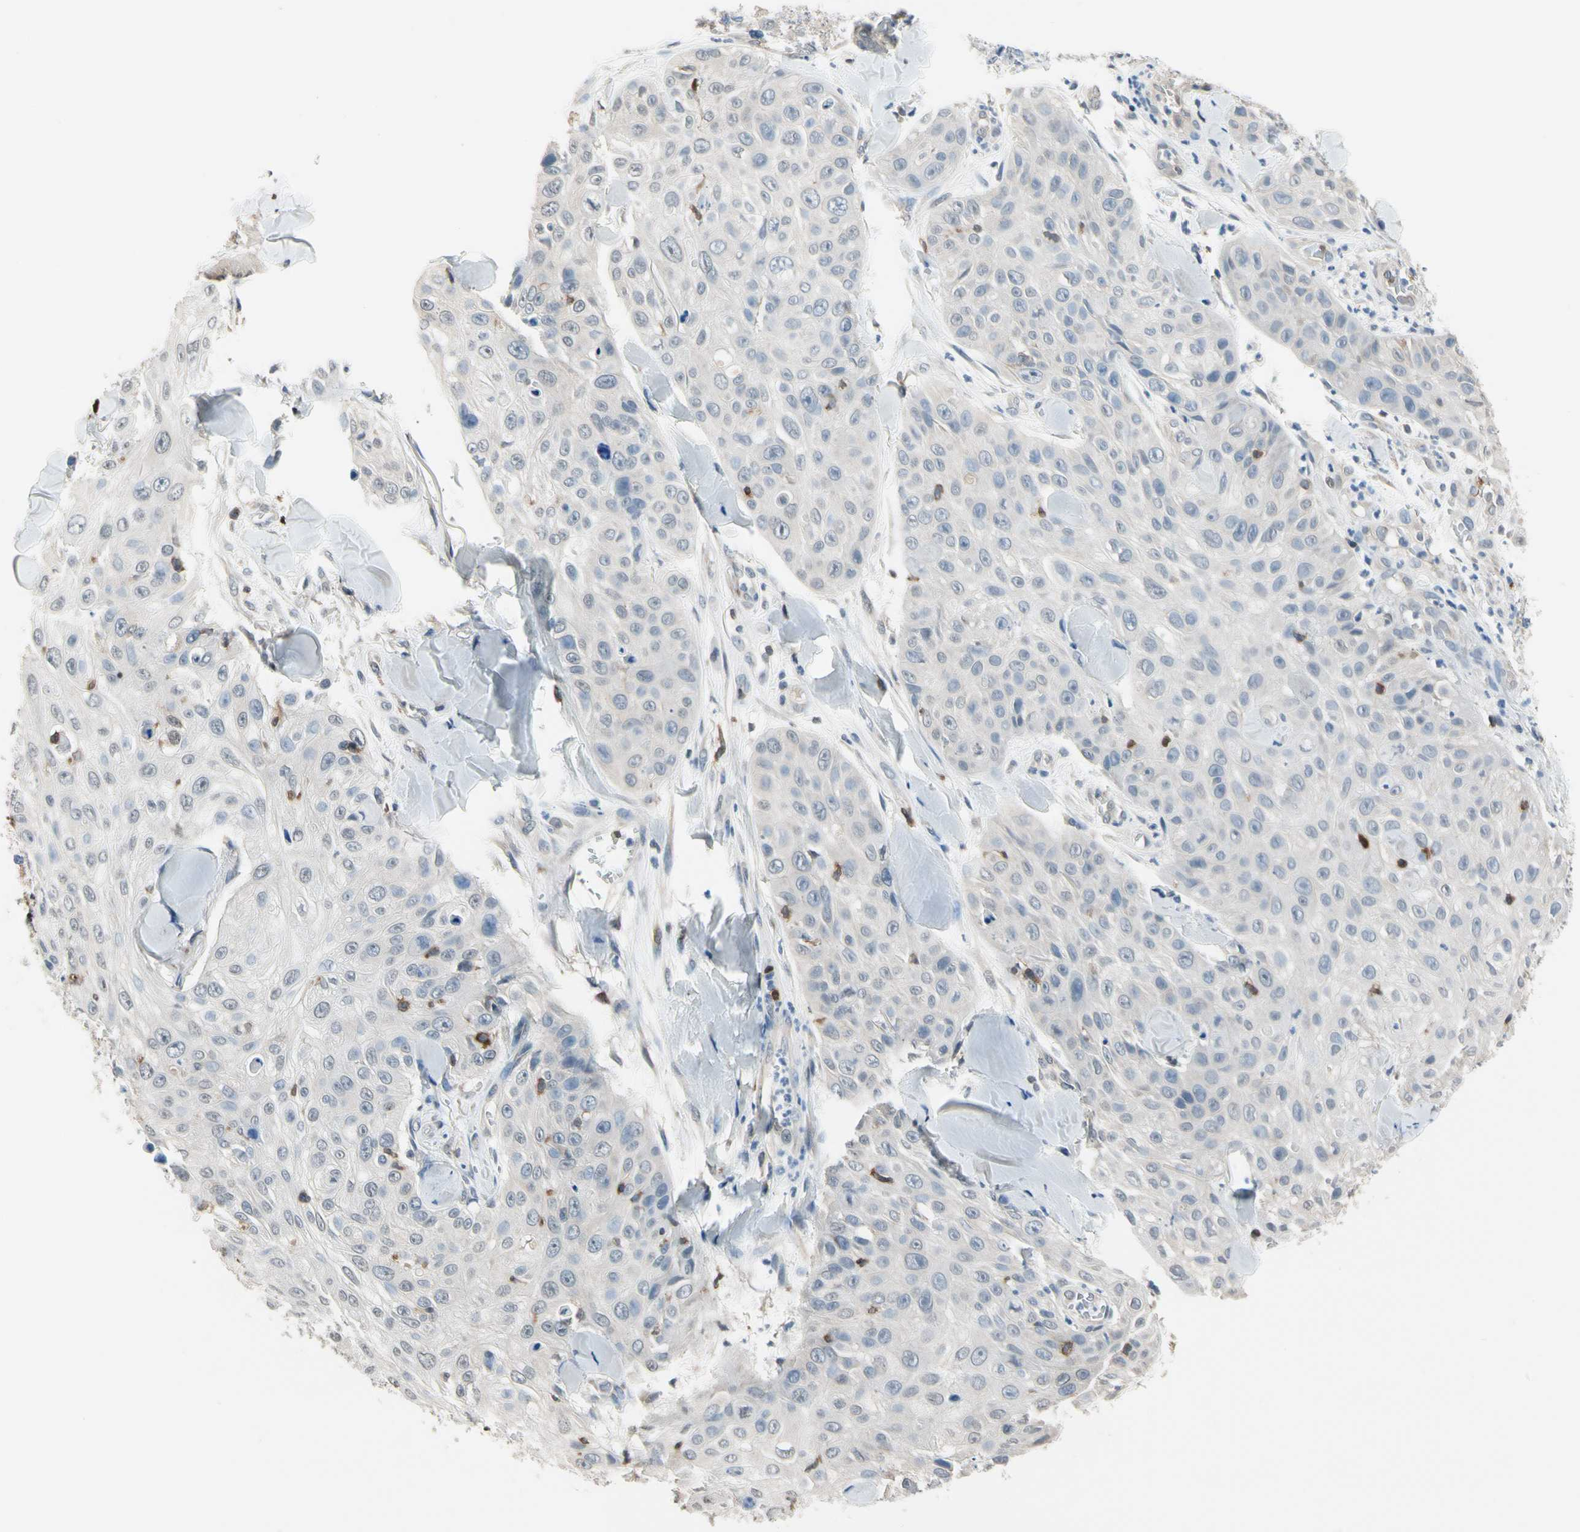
{"staining": {"intensity": "negative", "quantity": "none", "location": "none"}, "tissue": "skin cancer", "cell_type": "Tumor cells", "image_type": "cancer", "snomed": [{"axis": "morphology", "description": "Squamous cell carcinoma, NOS"}, {"axis": "topography", "description": "Skin"}], "caption": "There is no significant staining in tumor cells of skin squamous cell carcinoma.", "gene": "NFATC2", "patient": {"sex": "male", "age": 86}}